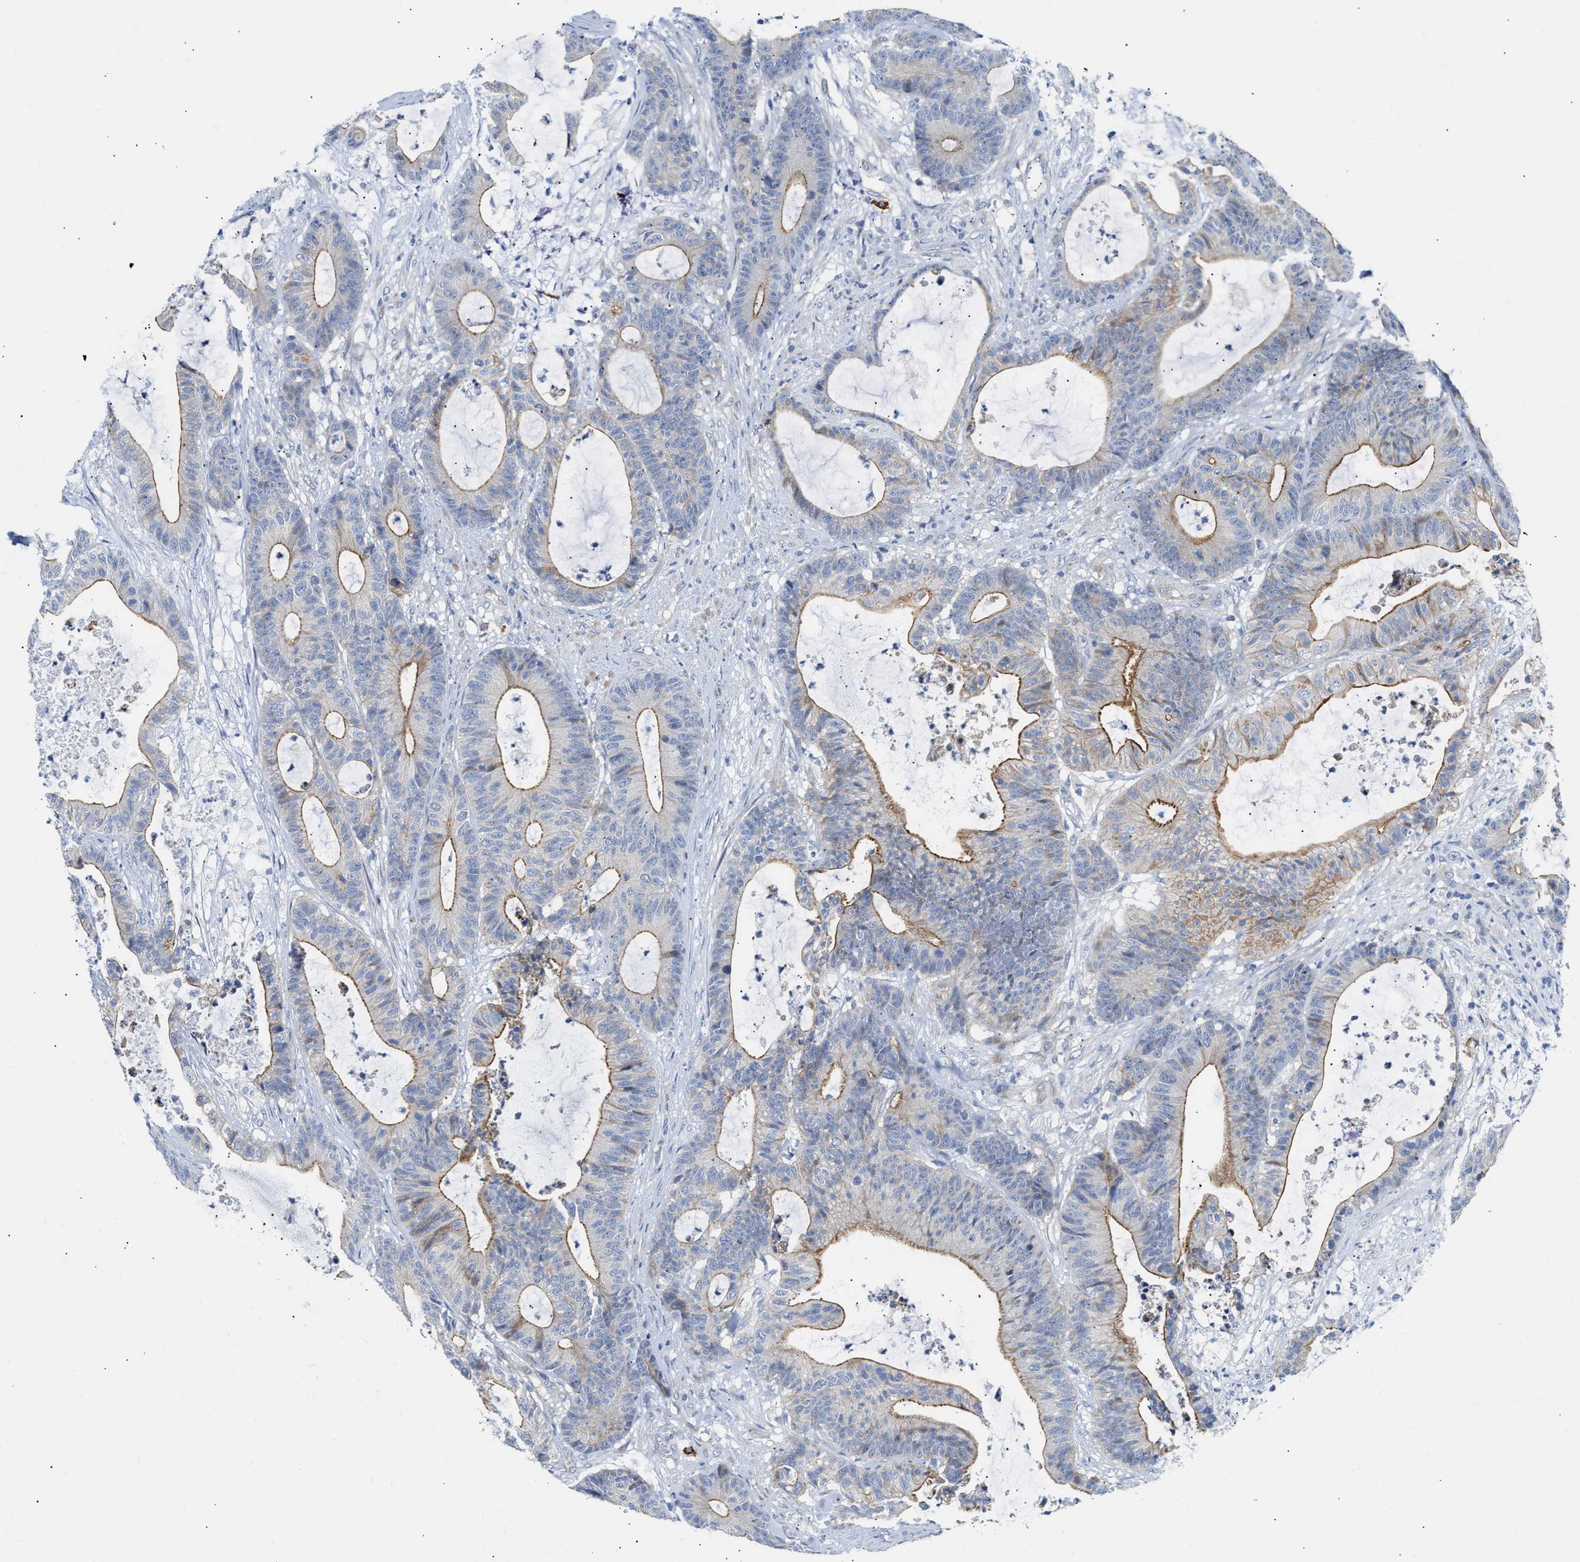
{"staining": {"intensity": "moderate", "quantity": "<25%", "location": "cytoplasmic/membranous"}, "tissue": "colorectal cancer", "cell_type": "Tumor cells", "image_type": "cancer", "snomed": [{"axis": "morphology", "description": "Adenocarcinoma, NOS"}, {"axis": "topography", "description": "Colon"}], "caption": "A brown stain labels moderate cytoplasmic/membranous positivity of a protein in colorectal cancer (adenocarcinoma) tumor cells. The protein is shown in brown color, while the nuclei are stained blue.", "gene": "FHL1", "patient": {"sex": "female", "age": 84}}